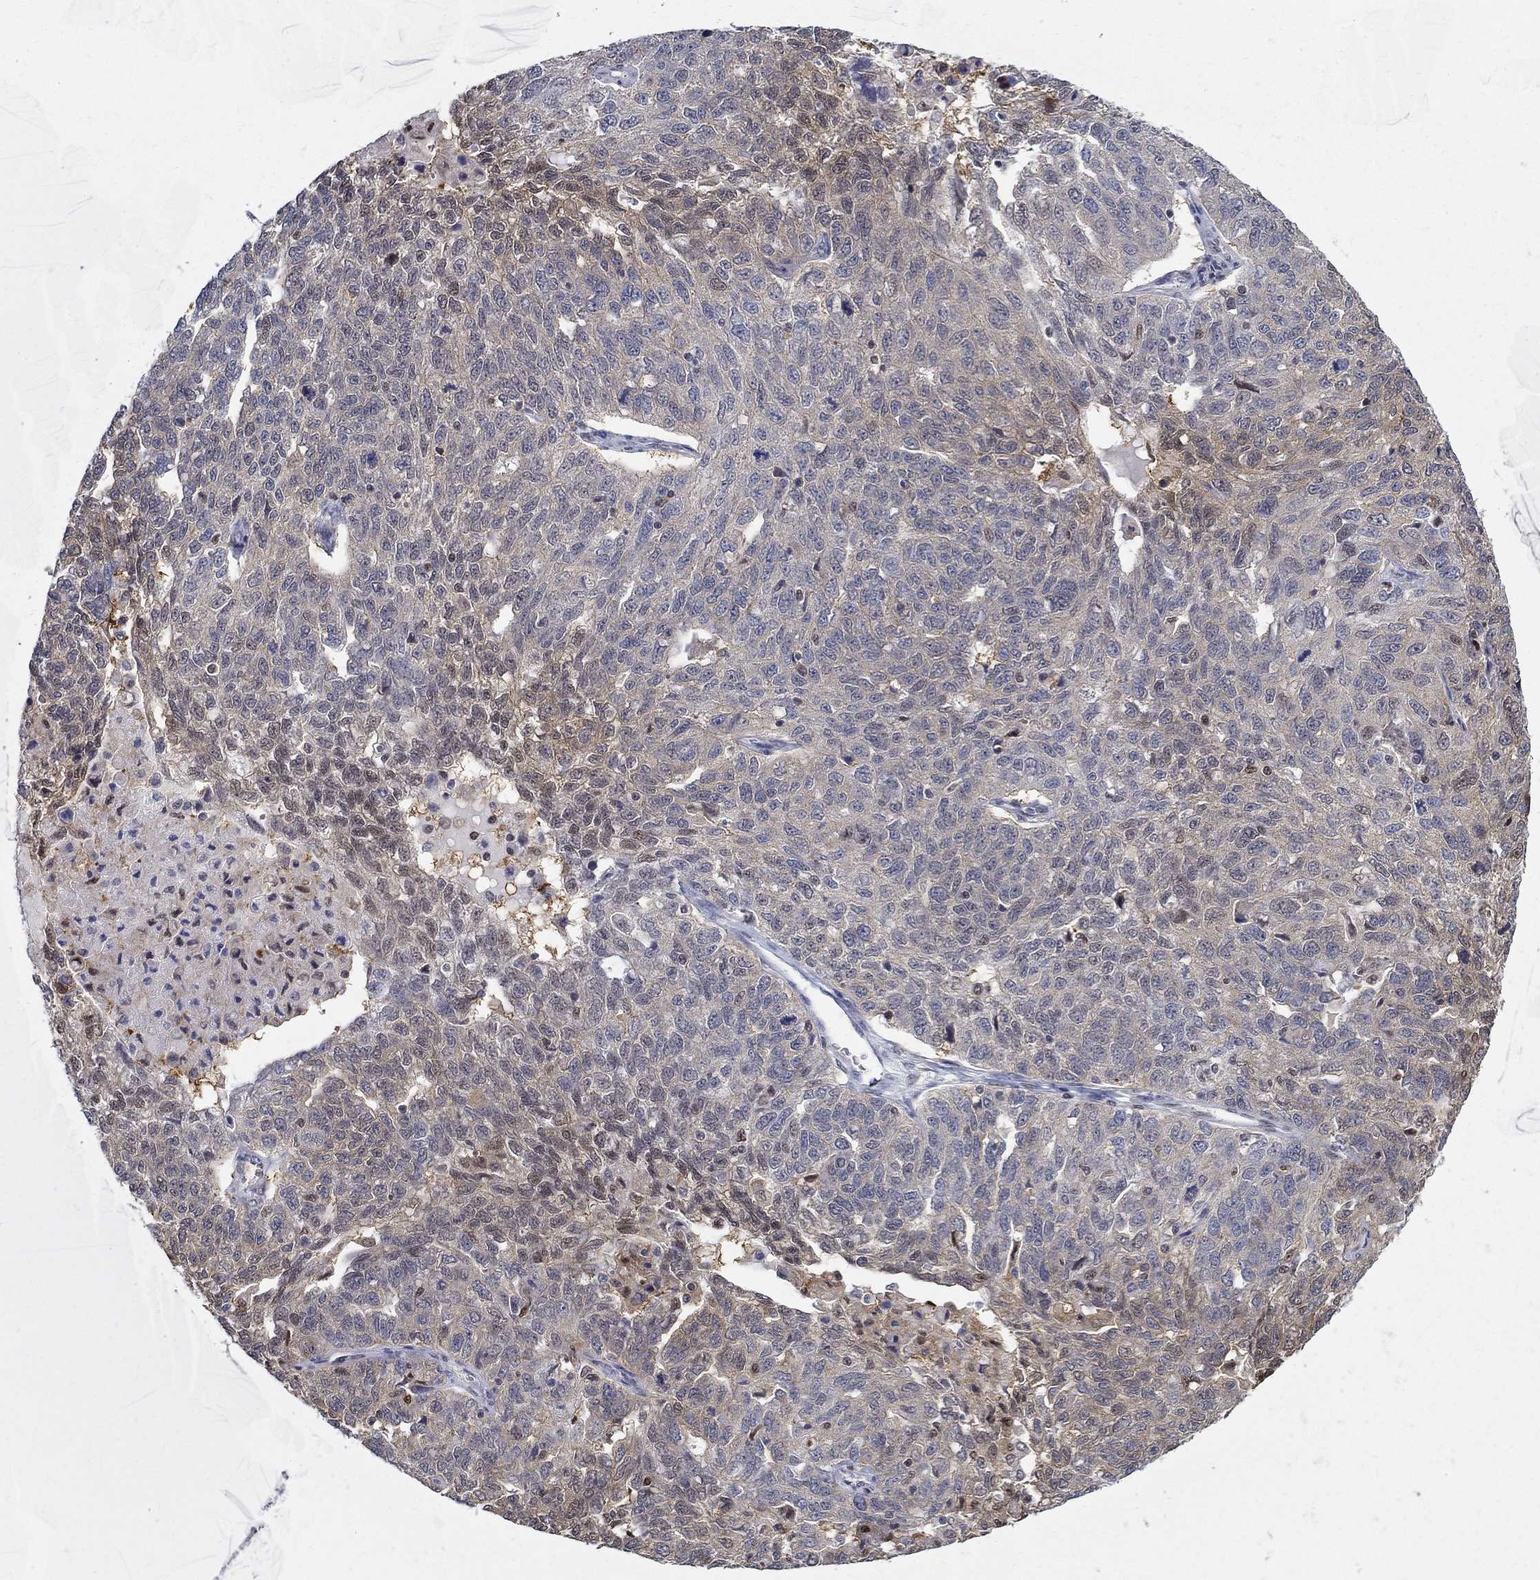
{"staining": {"intensity": "weak", "quantity": "<25%", "location": "cytoplasmic/membranous"}, "tissue": "ovarian cancer", "cell_type": "Tumor cells", "image_type": "cancer", "snomed": [{"axis": "morphology", "description": "Cystadenocarcinoma, serous, NOS"}, {"axis": "topography", "description": "Ovary"}], "caption": "Protein analysis of serous cystadenocarcinoma (ovarian) displays no significant expression in tumor cells.", "gene": "ZNF594", "patient": {"sex": "female", "age": 71}}